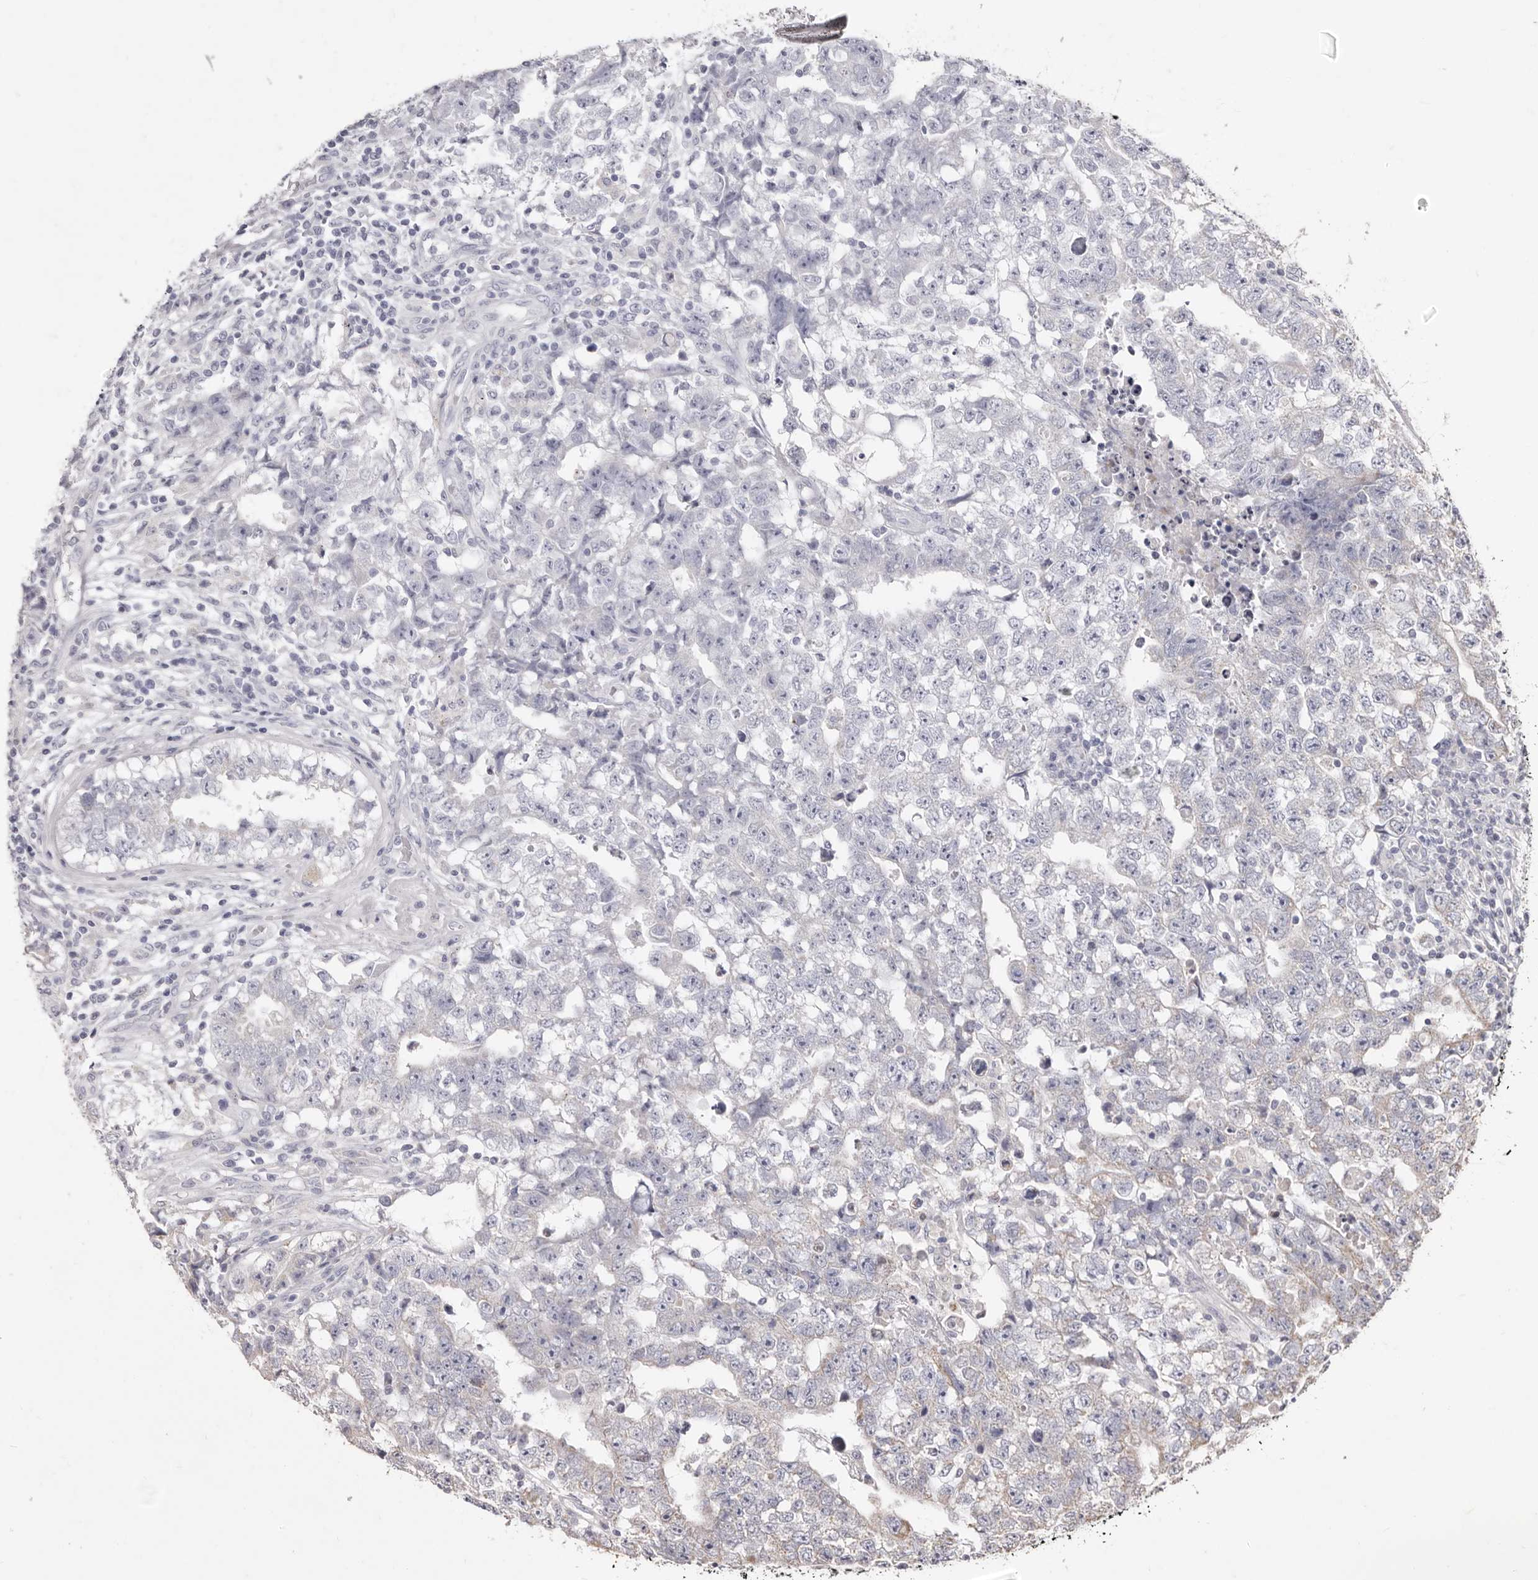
{"staining": {"intensity": "negative", "quantity": "none", "location": "none"}, "tissue": "testis cancer", "cell_type": "Tumor cells", "image_type": "cancer", "snomed": [{"axis": "morphology", "description": "Carcinoma, Embryonal, NOS"}, {"axis": "topography", "description": "Testis"}], "caption": "Histopathology image shows no significant protein positivity in tumor cells of embryonal carcinoma (testis).", "gene": "CYP2E1", "patient": {"sex": "male", "age": 25}}